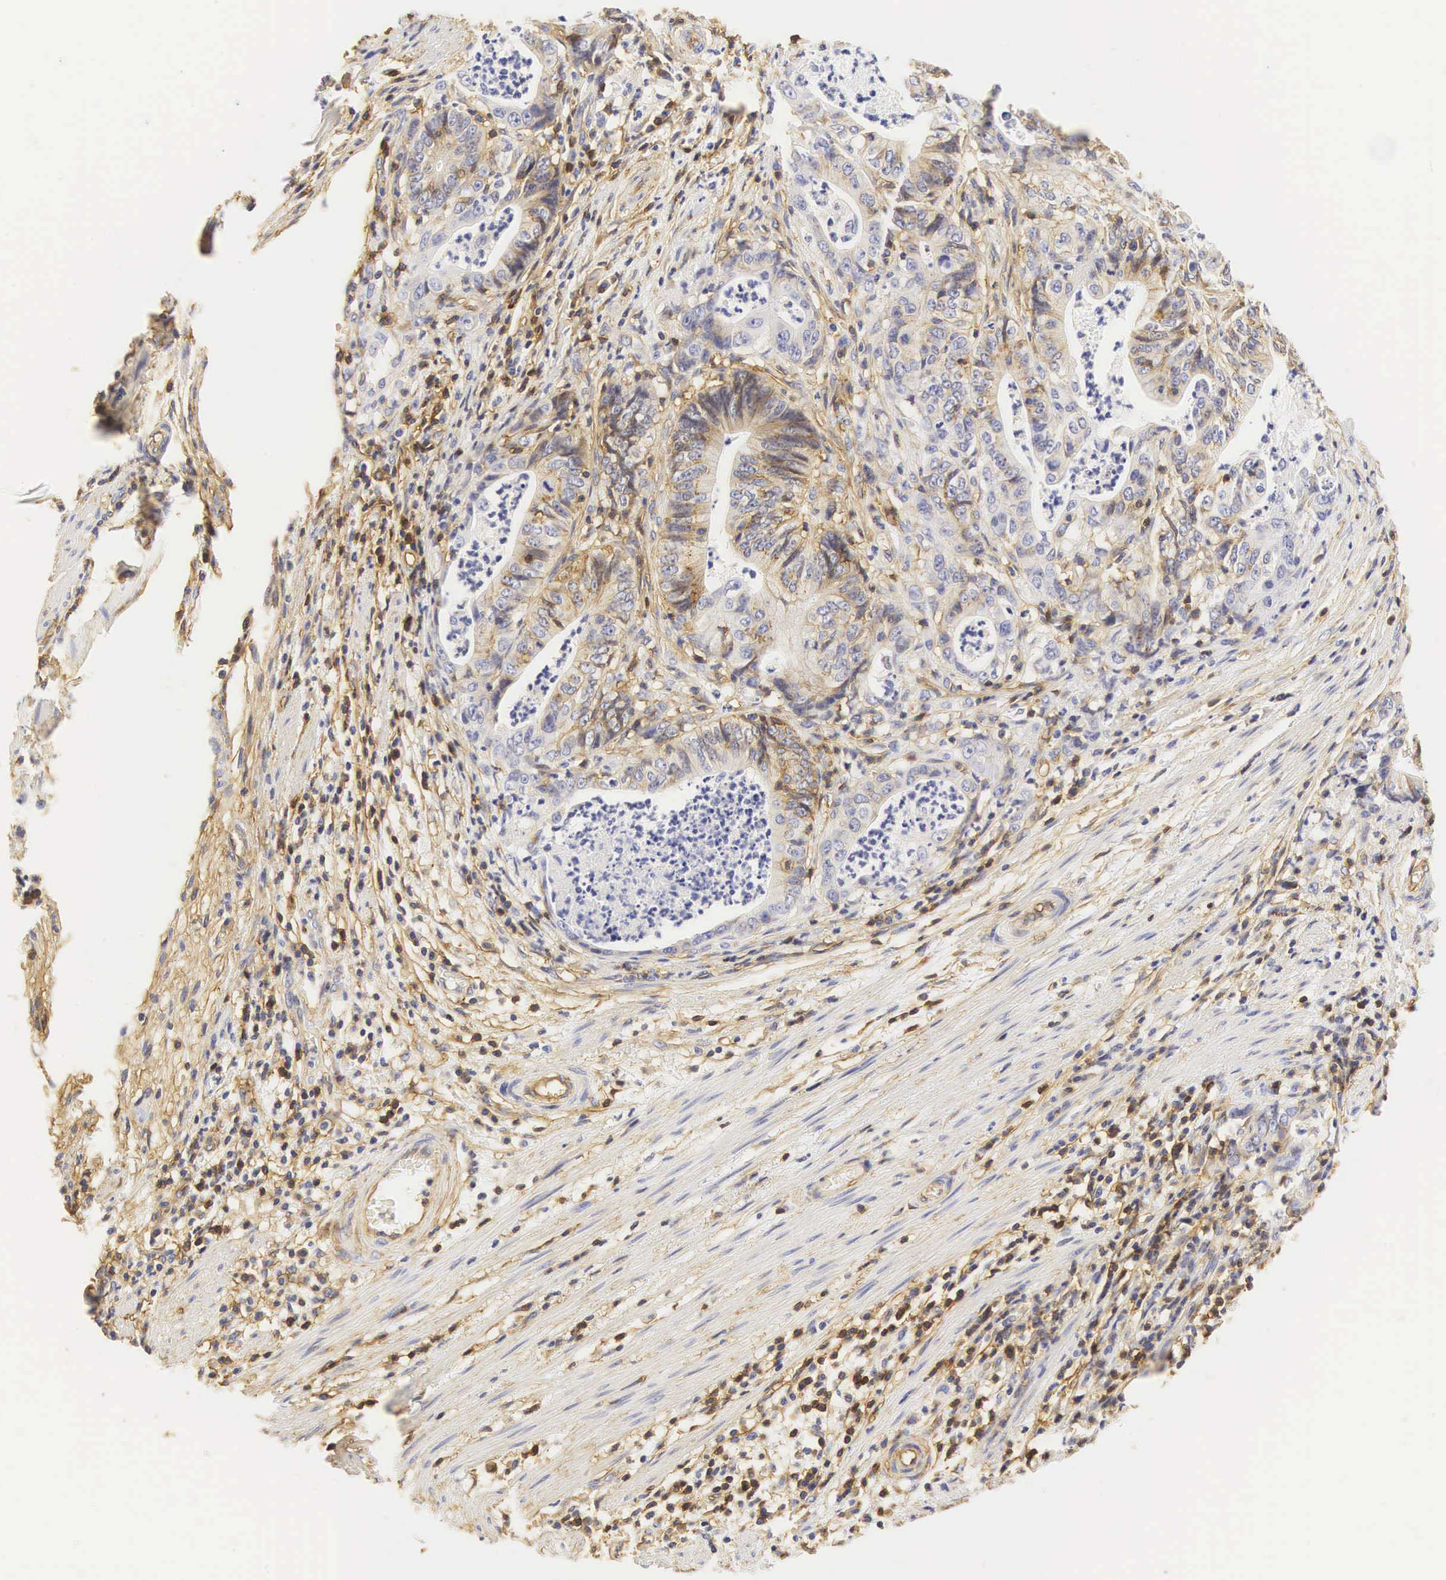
{"staining": {"intensity": "weak", "quantity": "<25%", "location": "cytoplasmic/membranous"}, "tissue": "stomach cancer", "cell_type": "Tumor cells", "image_type": "cancer", "snomed": [{"axis": "morphology", "description": "Adenocarcinoma, NOS"}, {"axis": "topography", "description": "Stomach, lower"}], "caption": "A high-resolution image shows IHC staining of stomach cancer, which exhibits no significant expression in tumor cells.", "gene": "CD99", "patient": {"sex": "female", "age": 86}}